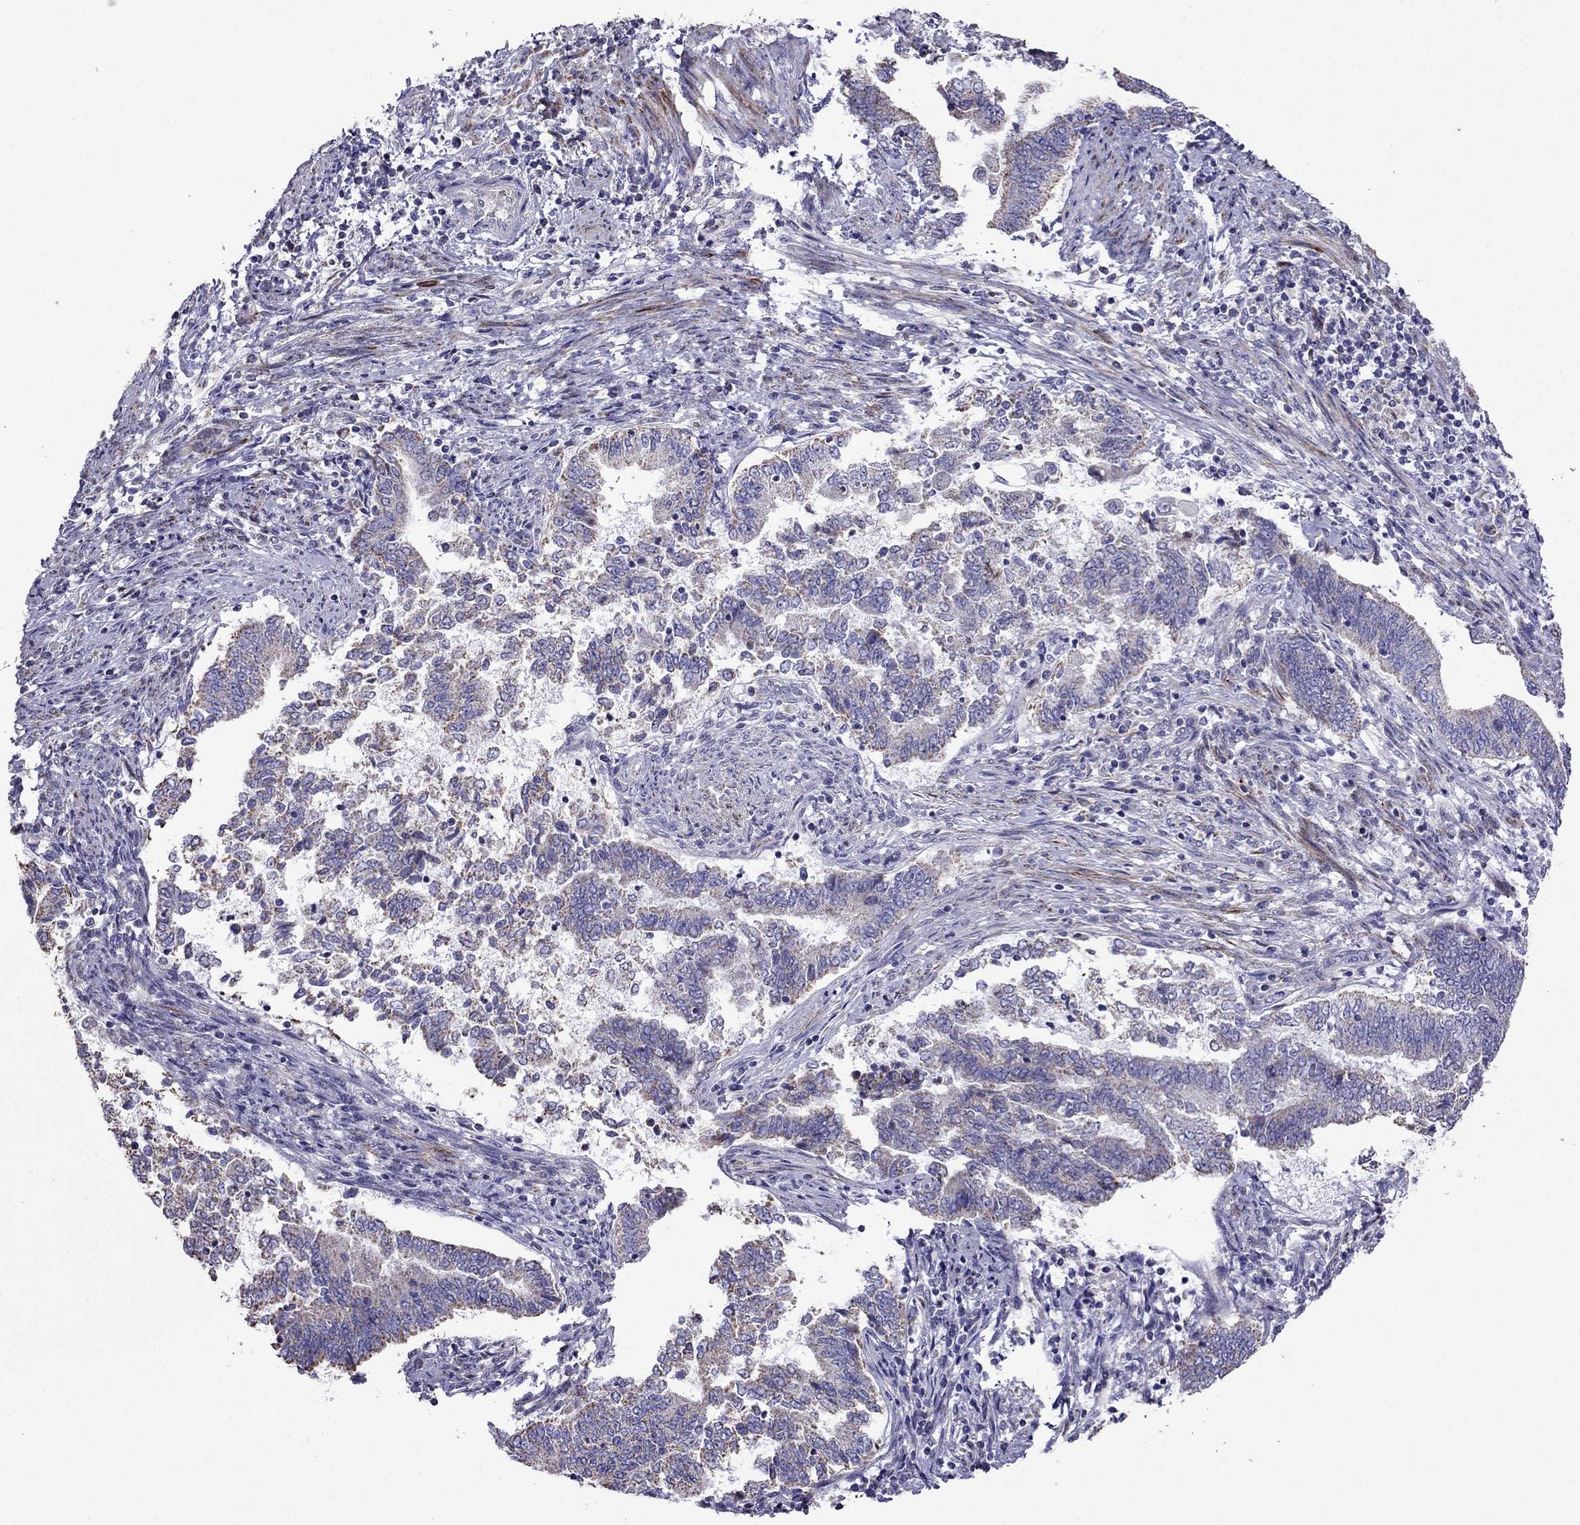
{"staining": {"intensity": "weak", "quantity": "25%-75%", "location": "cytoplasmic/membranous"}, "tissue": "endometrial cancer", "cell_type": "Tumor cells", "image_type": "cancer", "snomed": [{"axis": "morphology", "description": "Adenocarcinoma, NOS"}, {"axis": "topography", "description": "Endometrium"}], "caption": "A brown stain shows weak cytoplasmic/membranous expression of a protein in endometrial cancer (adenocarcinoma) tumor cells.", "gene": "DSC1", "patient": {"sex": "female", "age": 65}}